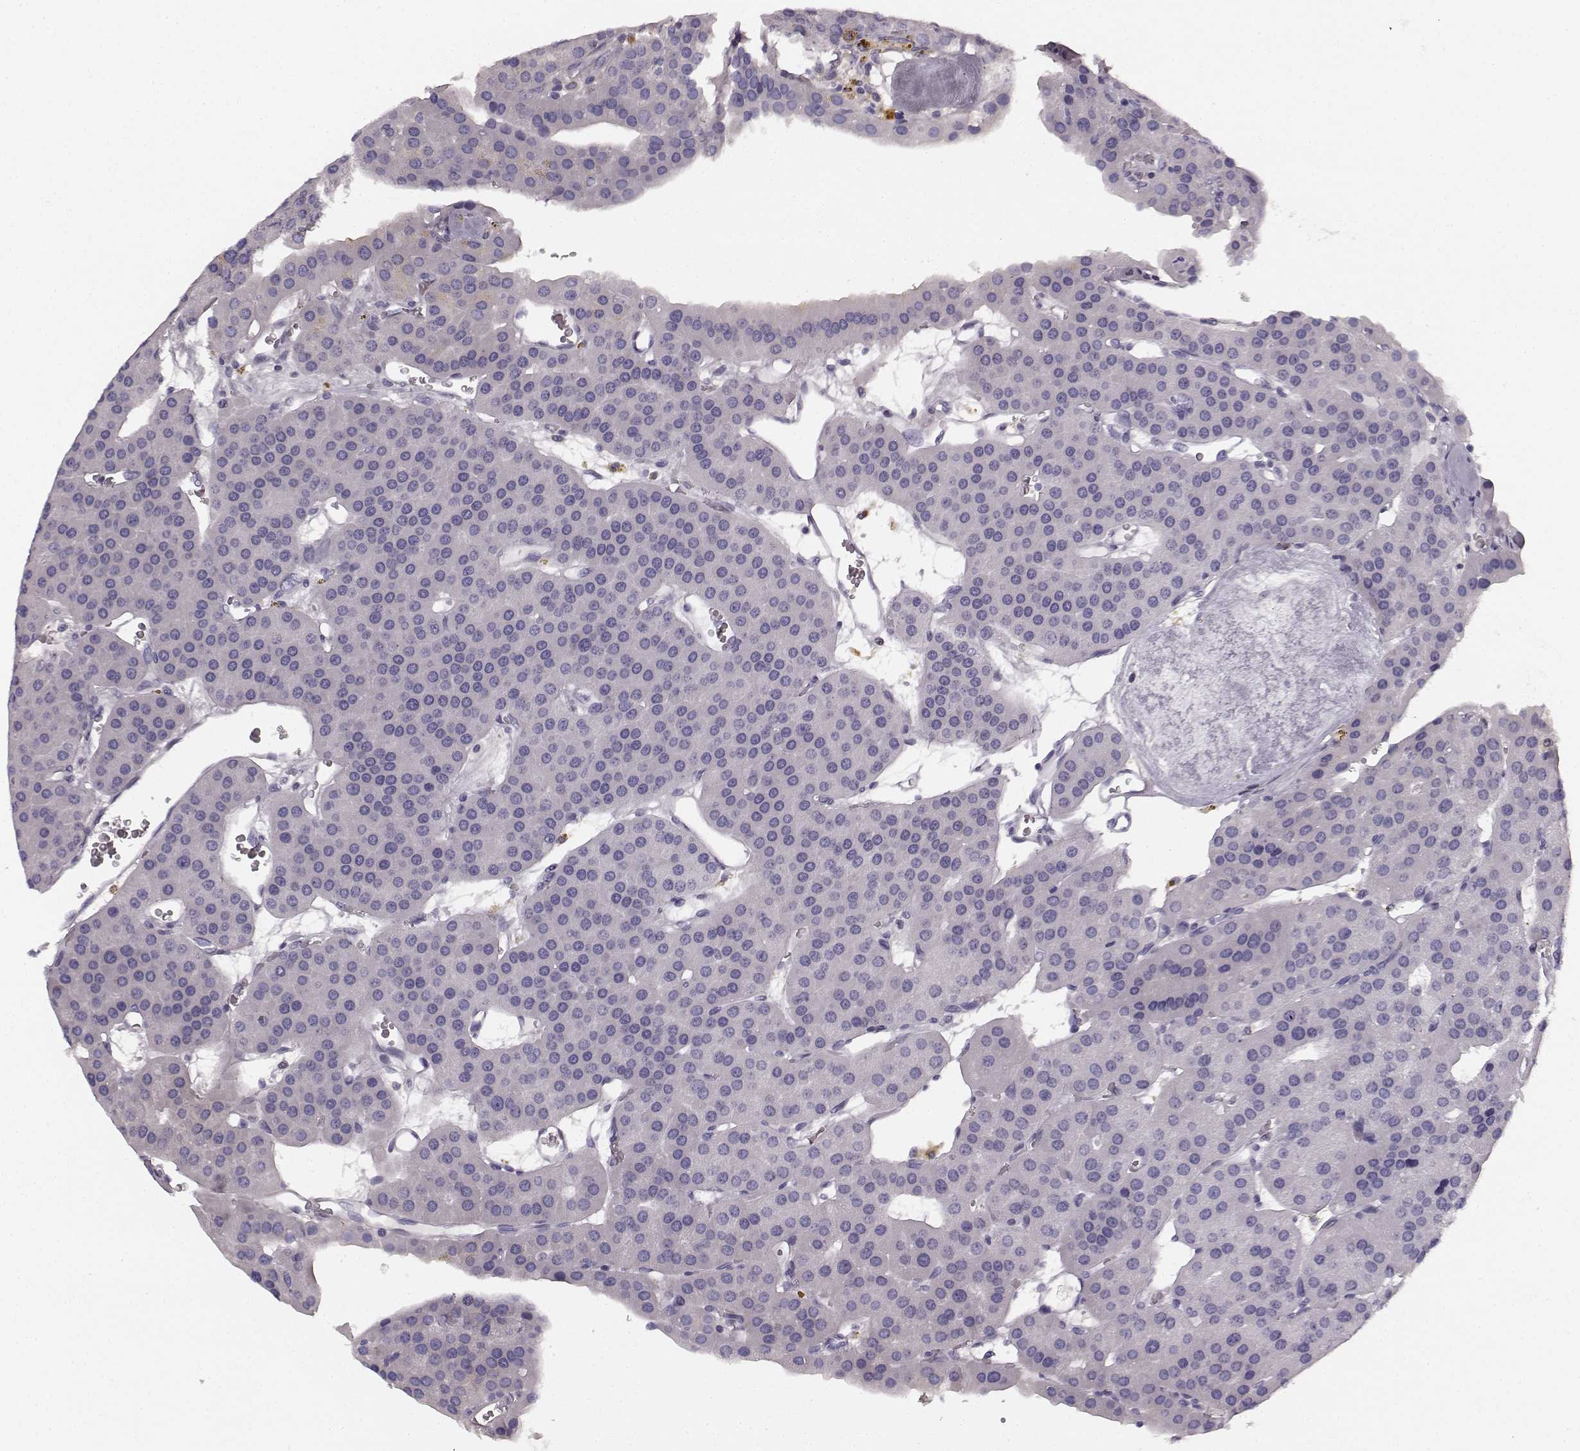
{"staining": {"intensity": "negative", "quantity": "none", "location": "none"}, "tissue": "parathyroid gland", "cell_type": "Glandular cells", "image_type": "normal", "snomed": [{"axis": "morphology", "description": "Normal tissue, NOS"}, {"axis": "morphology", "description": "Adenoma, NOS"}, {"axis": "topography", "description": "Parathyroid gland"}], "caption": "A high-resolution photomicrograph shows immunohistochemistry (IHC) staining of normal parathyroid gland, which demonstrates no significant staining in glandular cells.", "gene": "TMPRSS15", "patient": {"sex": "female", "age": 86}}